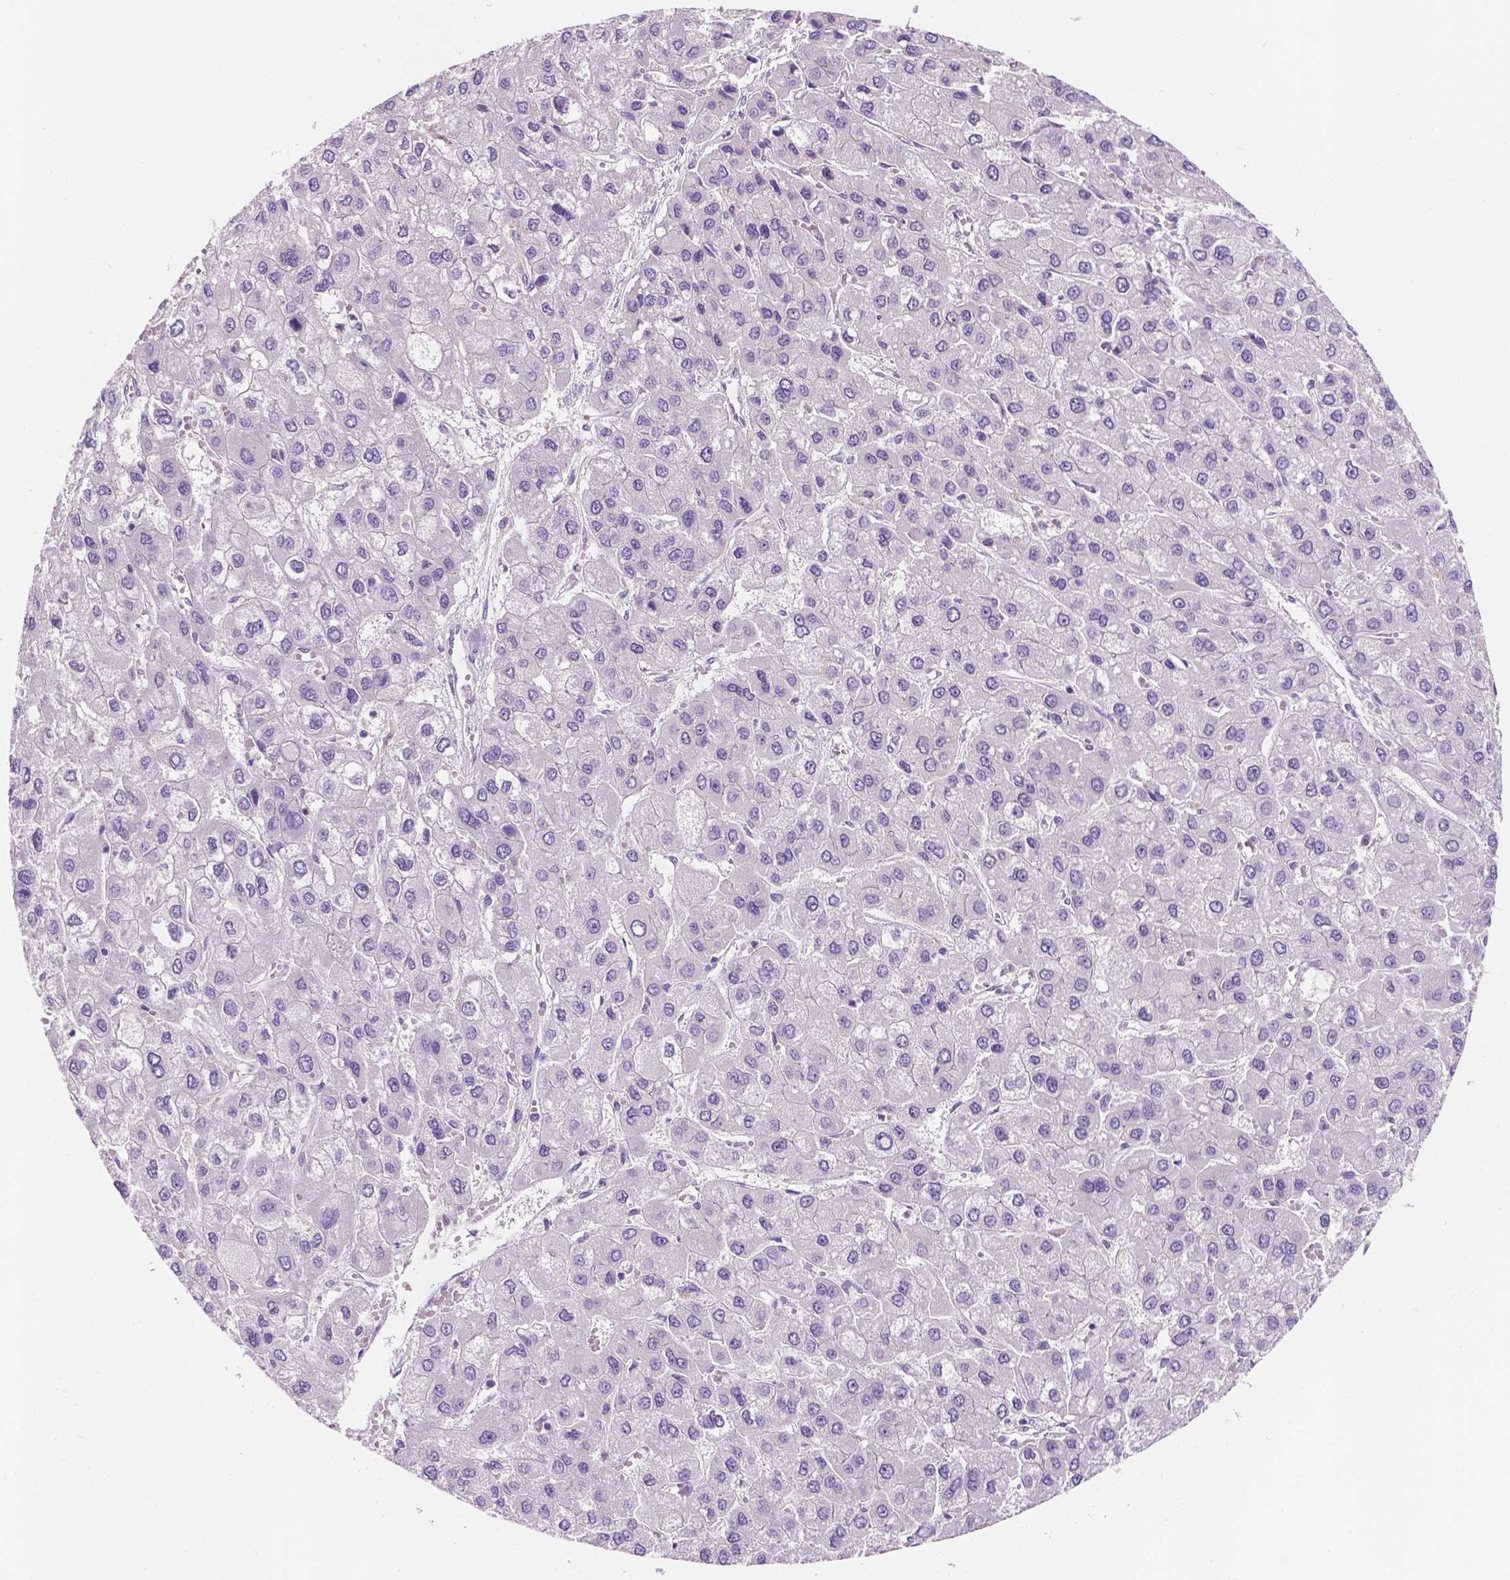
{"staining": {"intensity": "negative", "quantity": "none", "location": "none"}, "tissue": "liver cancer", "cell_type": "Tumor cells", "image_type": "cancer", "snomed": [{"axis": "morphology", "description": "Carcinoma, Hepatocellular, NOS"}, {"axis": "topography", "description": "Liver"}], "caption": "Hepatocellular carcinoma (liver) was stained to show a protein in brown. There is no significant positivity in tumor cells. (Immunohistochemistry, brightfield microscopy, high magnification).", "gene": "SIRT2", "patient": {"sex": "female", "age": 41}}